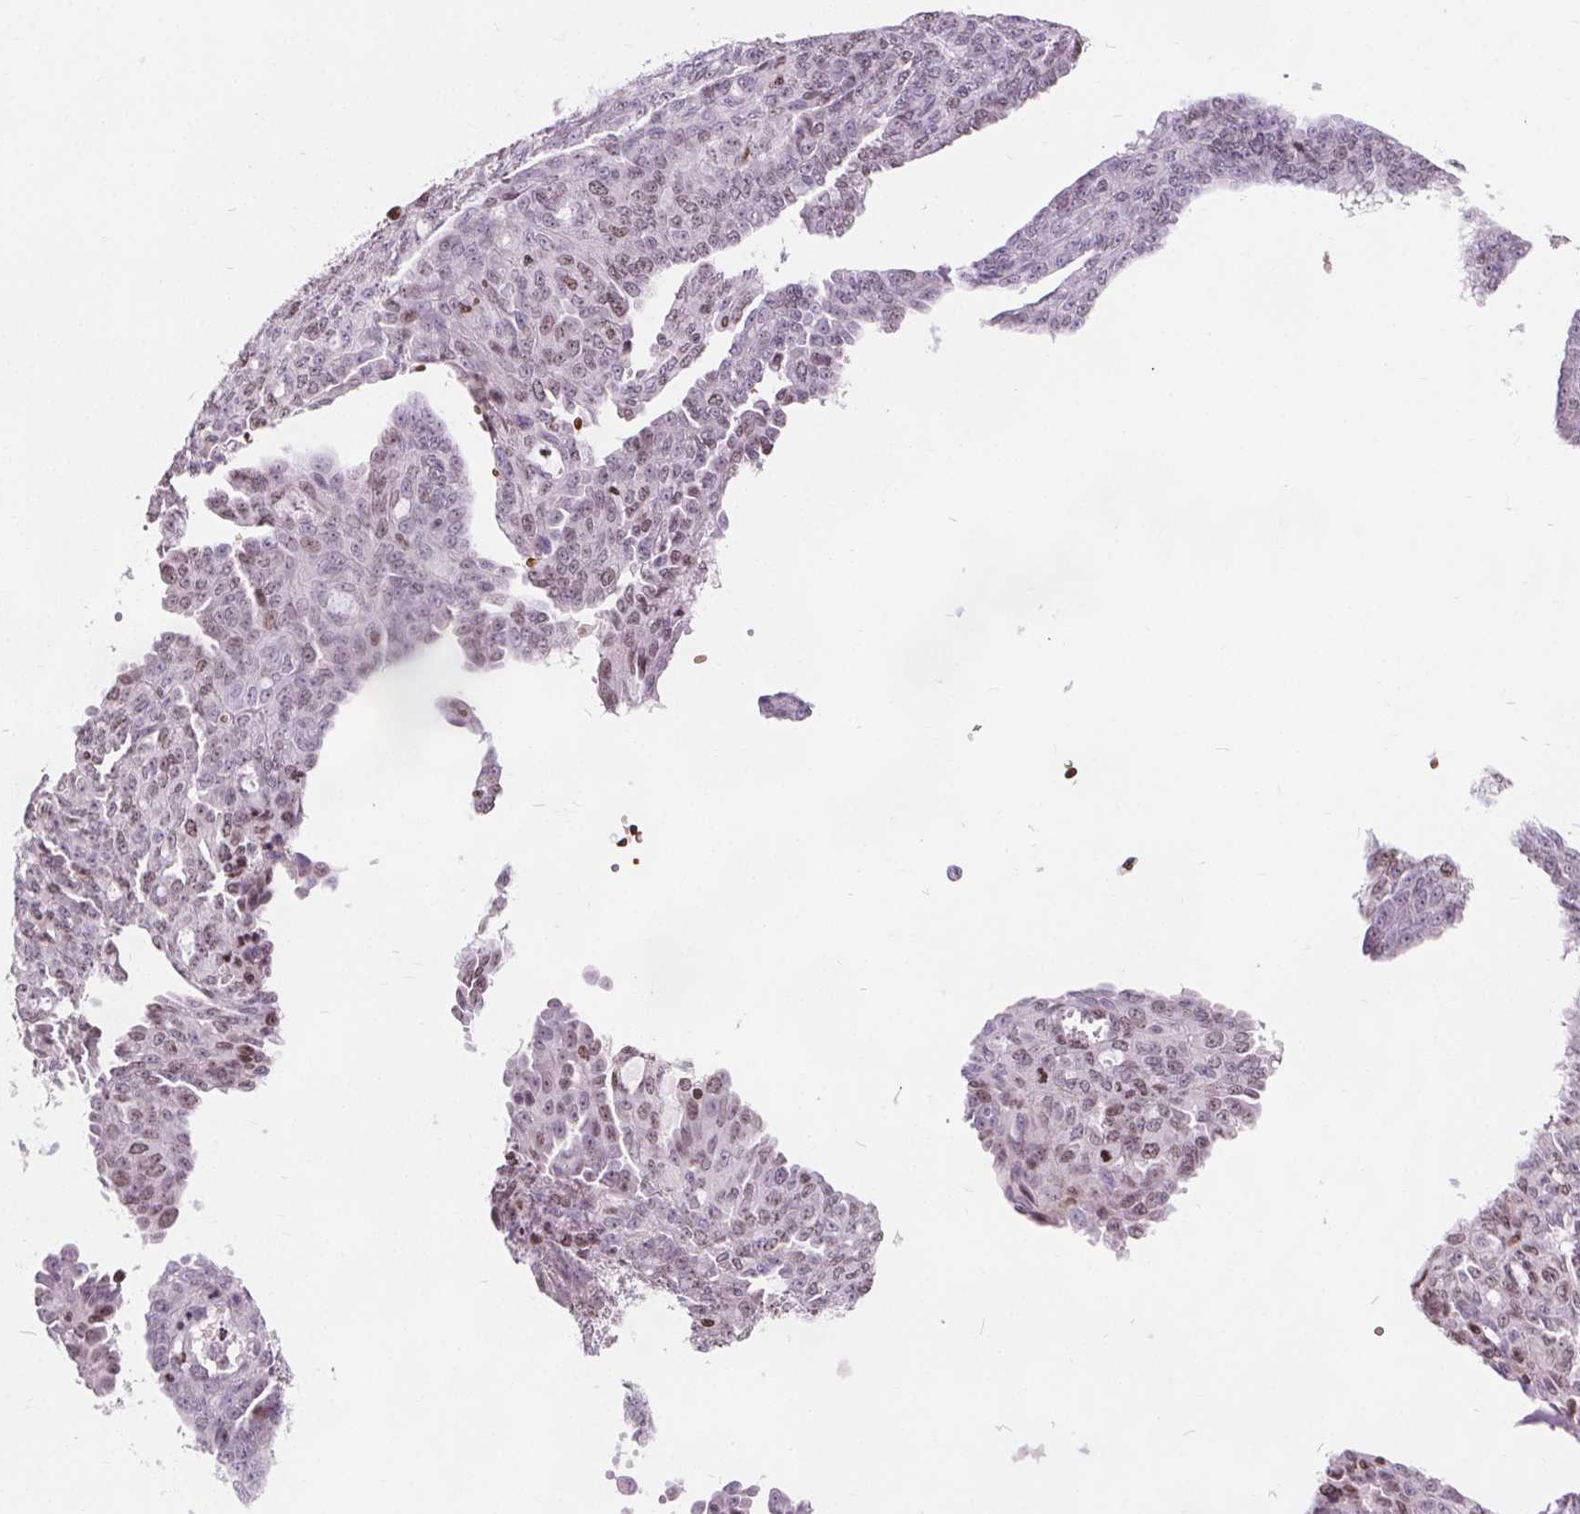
{"staining": {"intensity": "negative", "quantity": "none", "location": "none"}, "tissue": "ovarian cancer", "cell_type": "Tumor cells", "image_type": "cancer", "snomed": [{"axis": "morphology", "description": "Cystadenocarcinoma, serous, NOS"}, {"axis": "topography", "description": "Ovary"}], "caption": "High magnification brightfield microscopy of ovarian serous cystadenocarcinoma stained with DAB (brown) and counterstained with hematoxylin (blue): tumor cells show no significant staining. (IHC, brightfield microscopy, high magnification).", "gene": "ISLR2", "patient": {"sex": "female", "age": 71}}